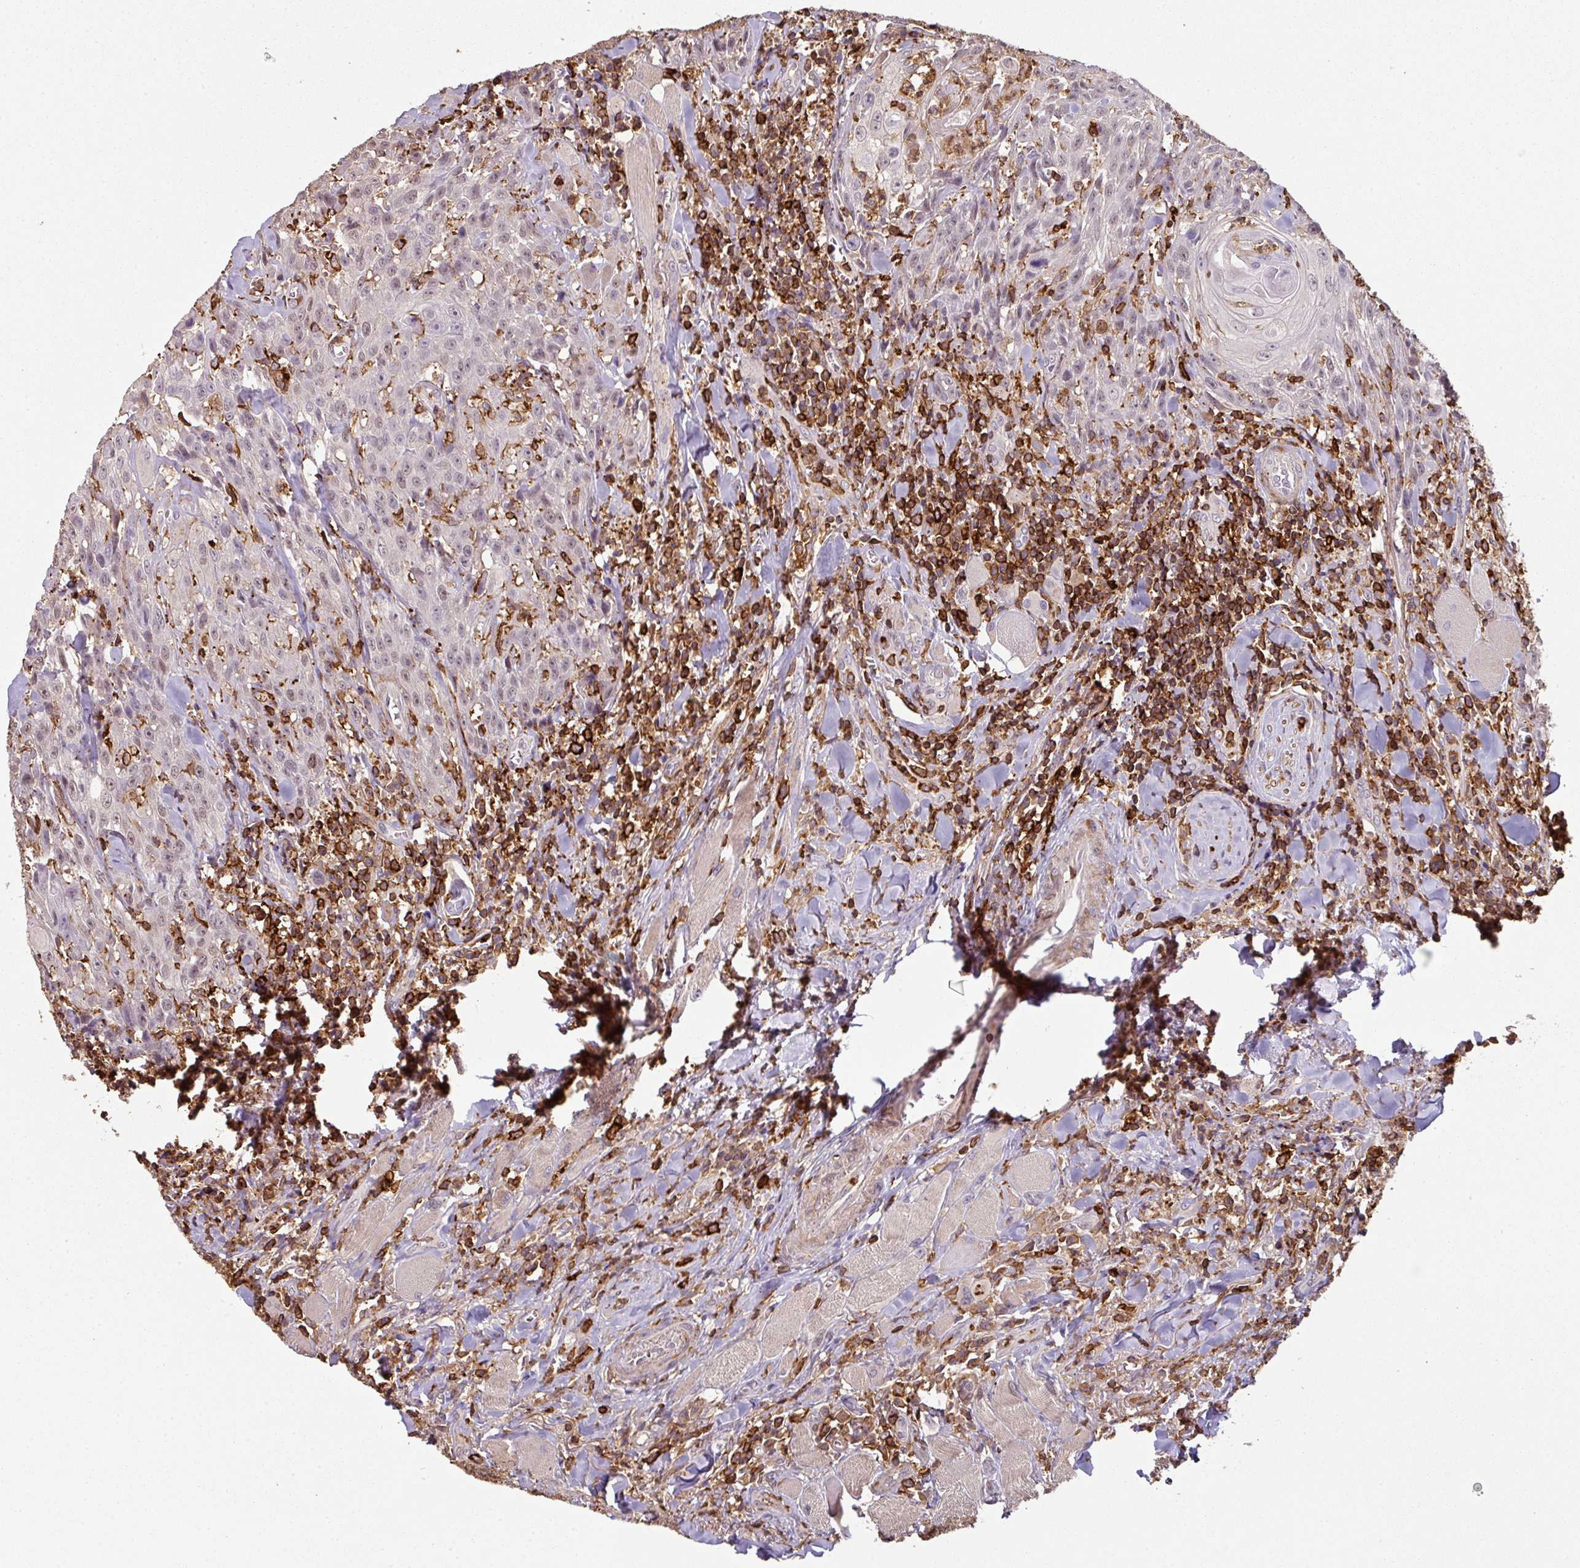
{"staining": {"intensity": "negative", "quantity": "none", "location": "none"}, "tissue": "head and neck cancer", "cell_type": "Tumor cells", "image_type": "cancer", "snomed": [{"axis": "morphology", "description": "Normal tissue, NOS"}, {"axis": "morphology", "description": "Squamous cell carcinoma, NOS"}, {"axis": "topography", "description": "Oral tissue"}, {"axis": "topography", "description": "Head-Neck"}], "caption": "Immunohistochemistry photomicrograph of head and neck squamous cell carcinoma stained for a protein (brown), which exhibits no positivity in tumor cells.", "gene": "OLFML2B", "patient": {"sex": "female", "age": 70}}